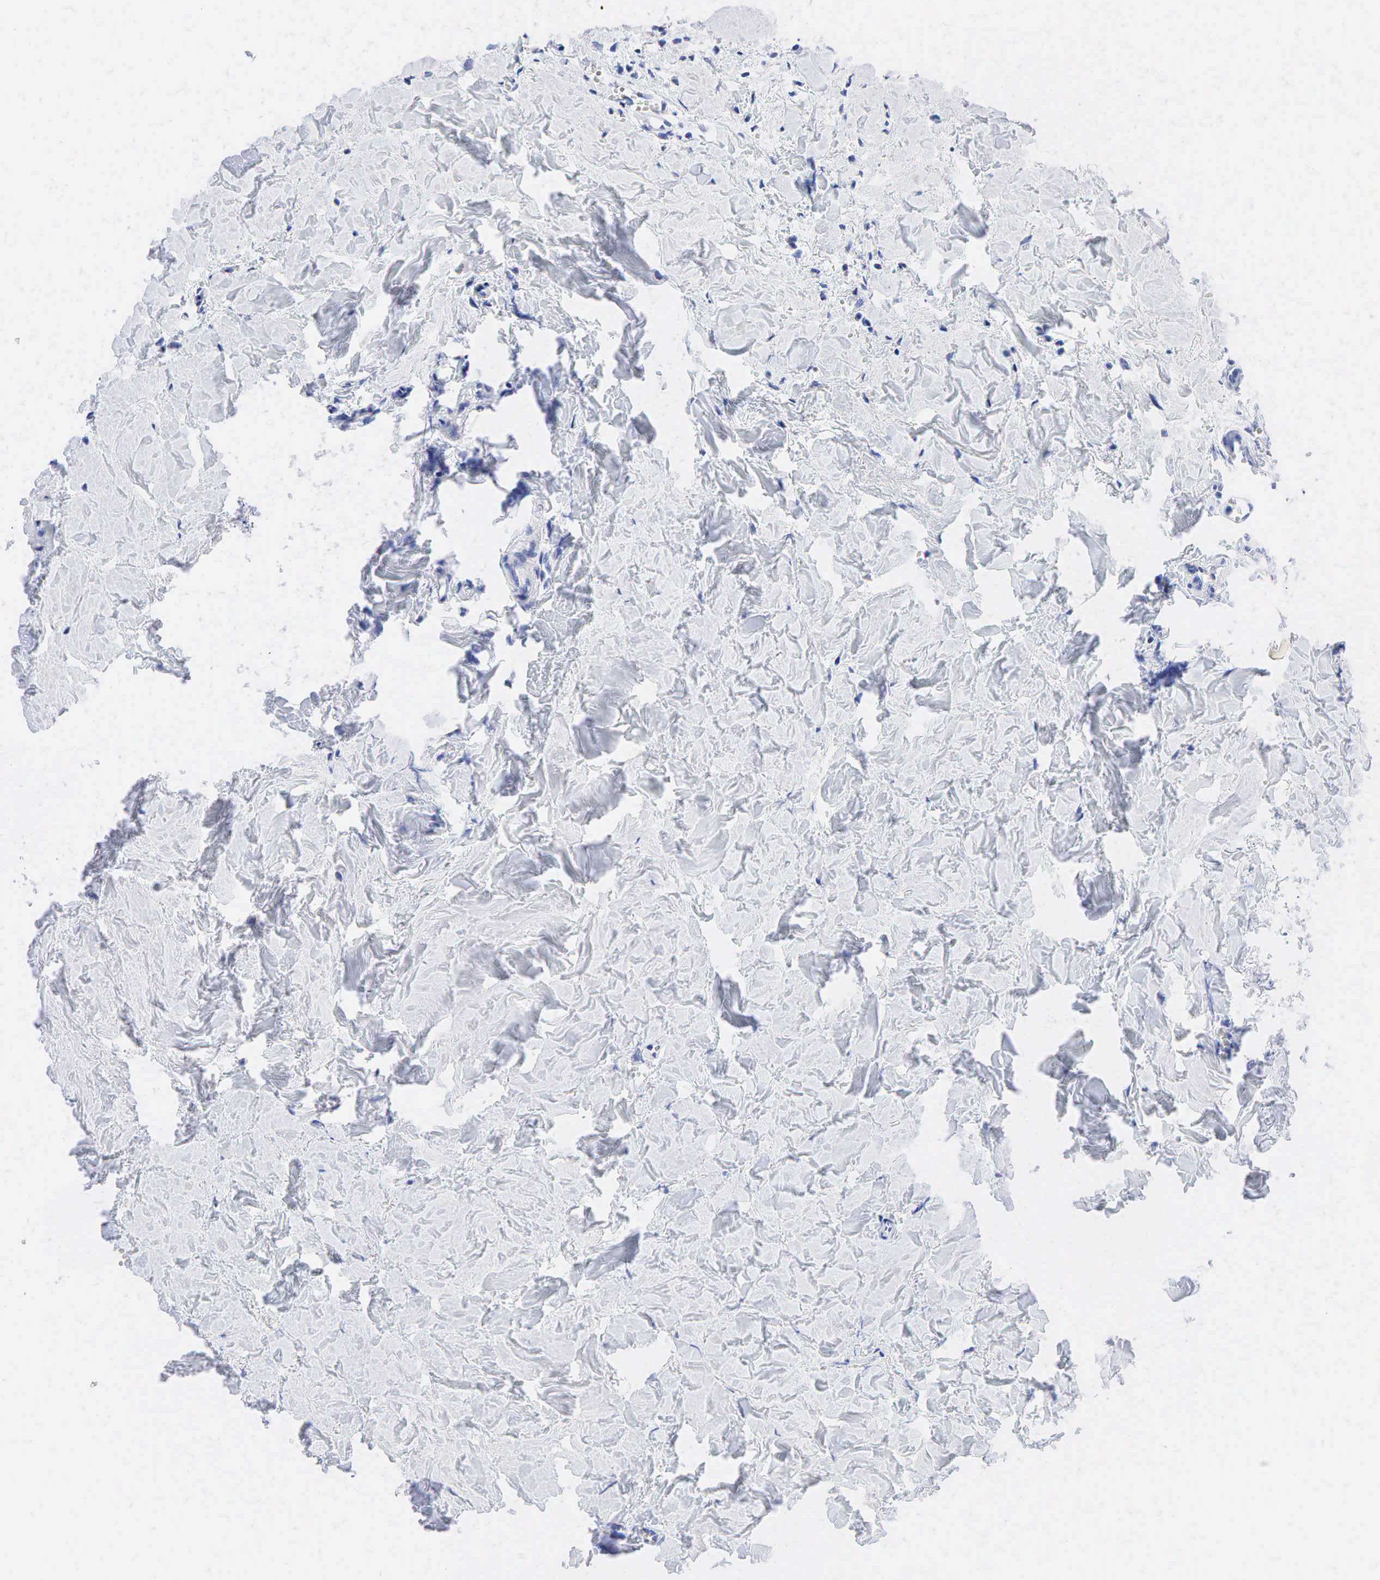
{"staining": {"intensity": "negative", "quantity": "none", "location": "none"}, "tissue": "head and neck cancer", "cell_type": "Tumor cells", "image_type": "cancer", "snomed": [{"axis": "morphology", "description": "Squamous cell carcinoma, NOS"}, {"axis": "topography", "description": "Salivary gland"}, {"axis": "topography", "description": "Head-Neck"}], "caption": "The micrograph reveals no staining of tumor cells in head and neck cancer. Nuclei are stained in blue.", "gene": "NKX2-1", "patient": {"sex": "male", "age": 70}}